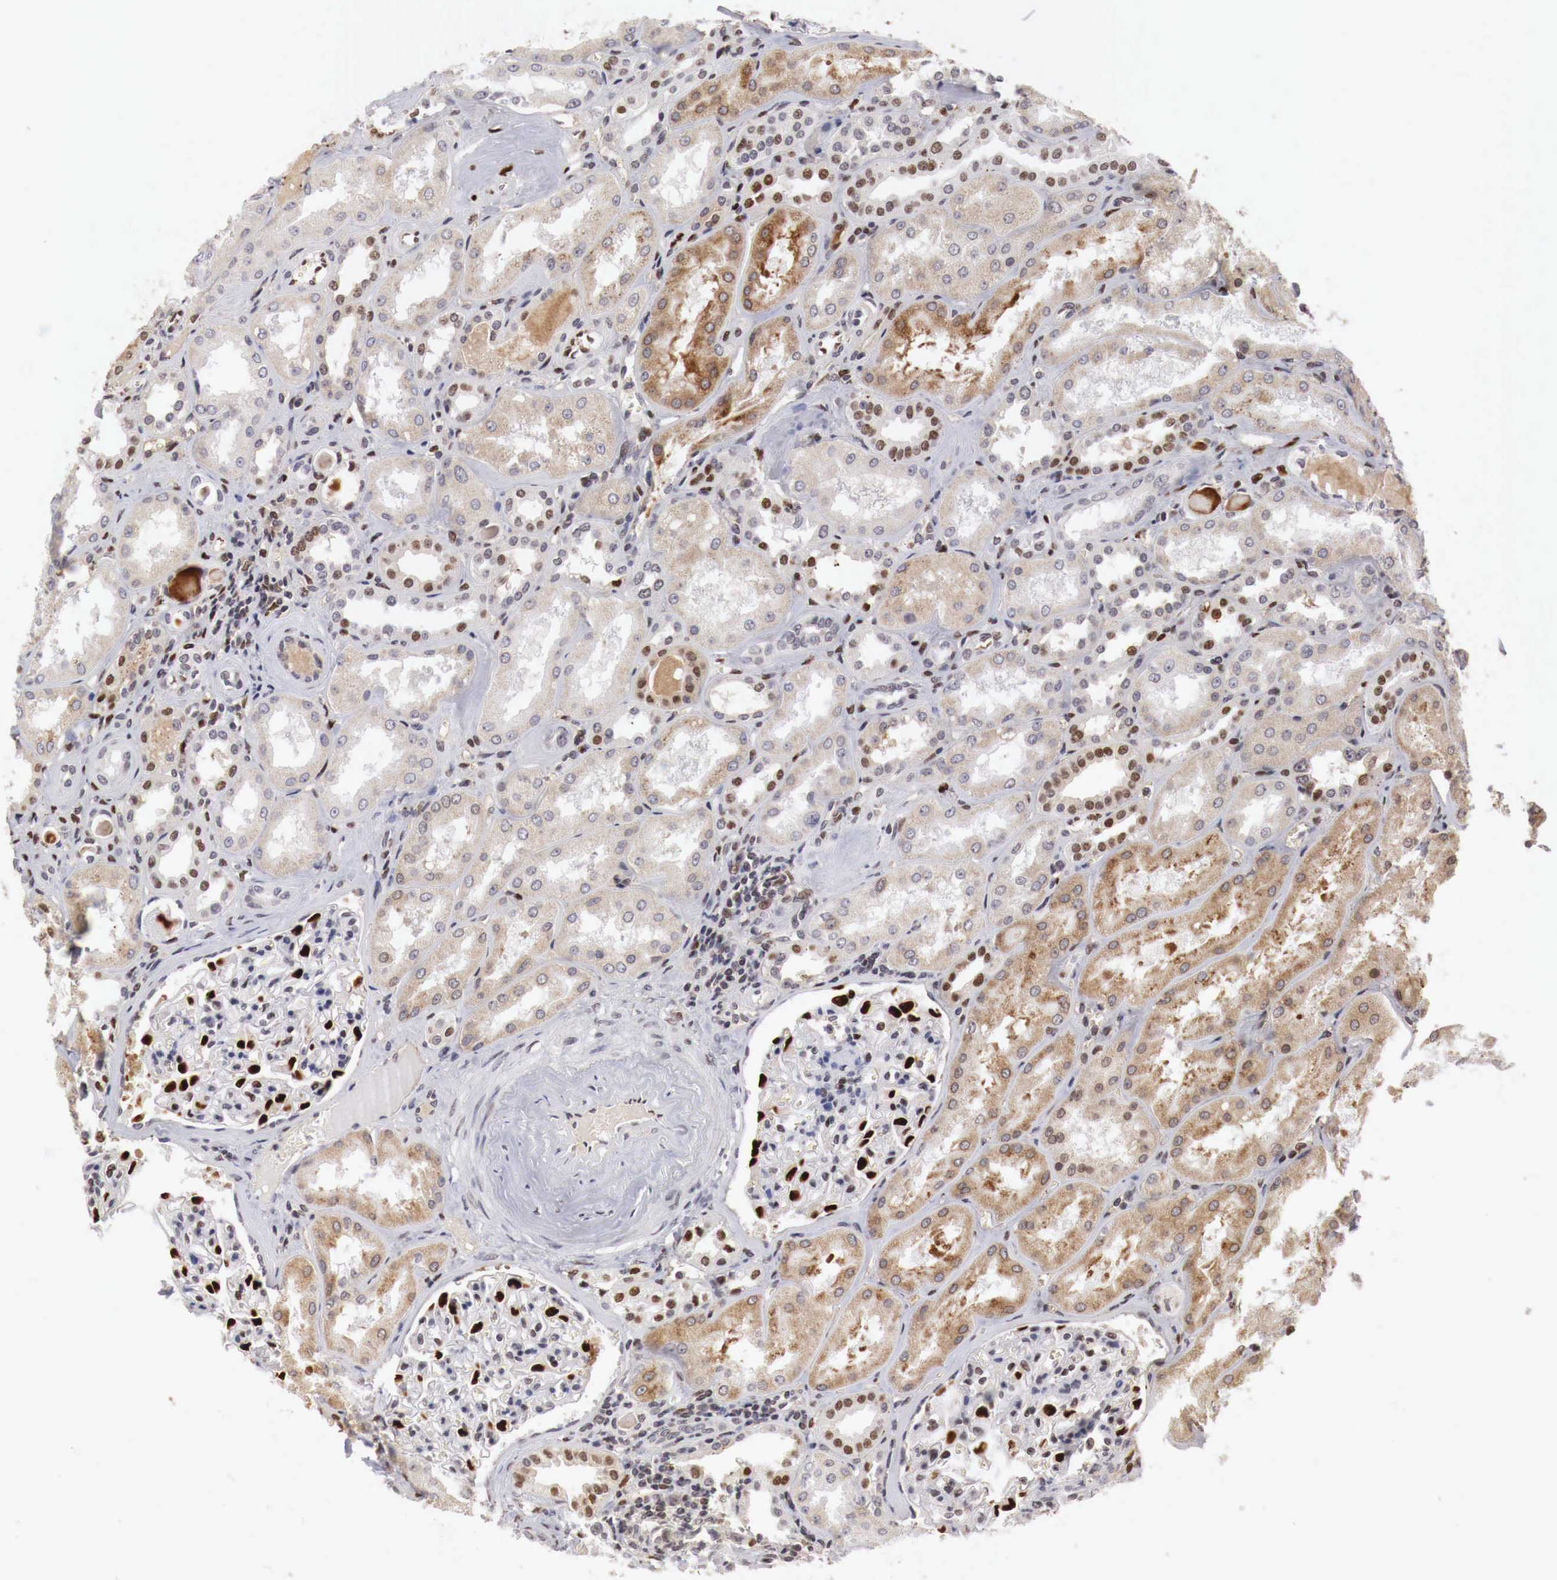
{"staining": {"intensity": "strong", "quantity": "<25%", "location": "nuclear"}, "tissue": "kidney", "cell_type": "Cells in glomeruli", "image_type": "normal", "snomed": [{"axis": "morphology", "description": "Normal tissue, NOS"}, {"axis": "topography", "description": "Kidney"}], "caption": "The image shows immunohistochemical staining of normal kidney. There is strong nuclear staining is appreciated in approximately <25% of cells in glomeruli.", "gene": "DACH2", "patient": {"sex": "male", "age": 61}}